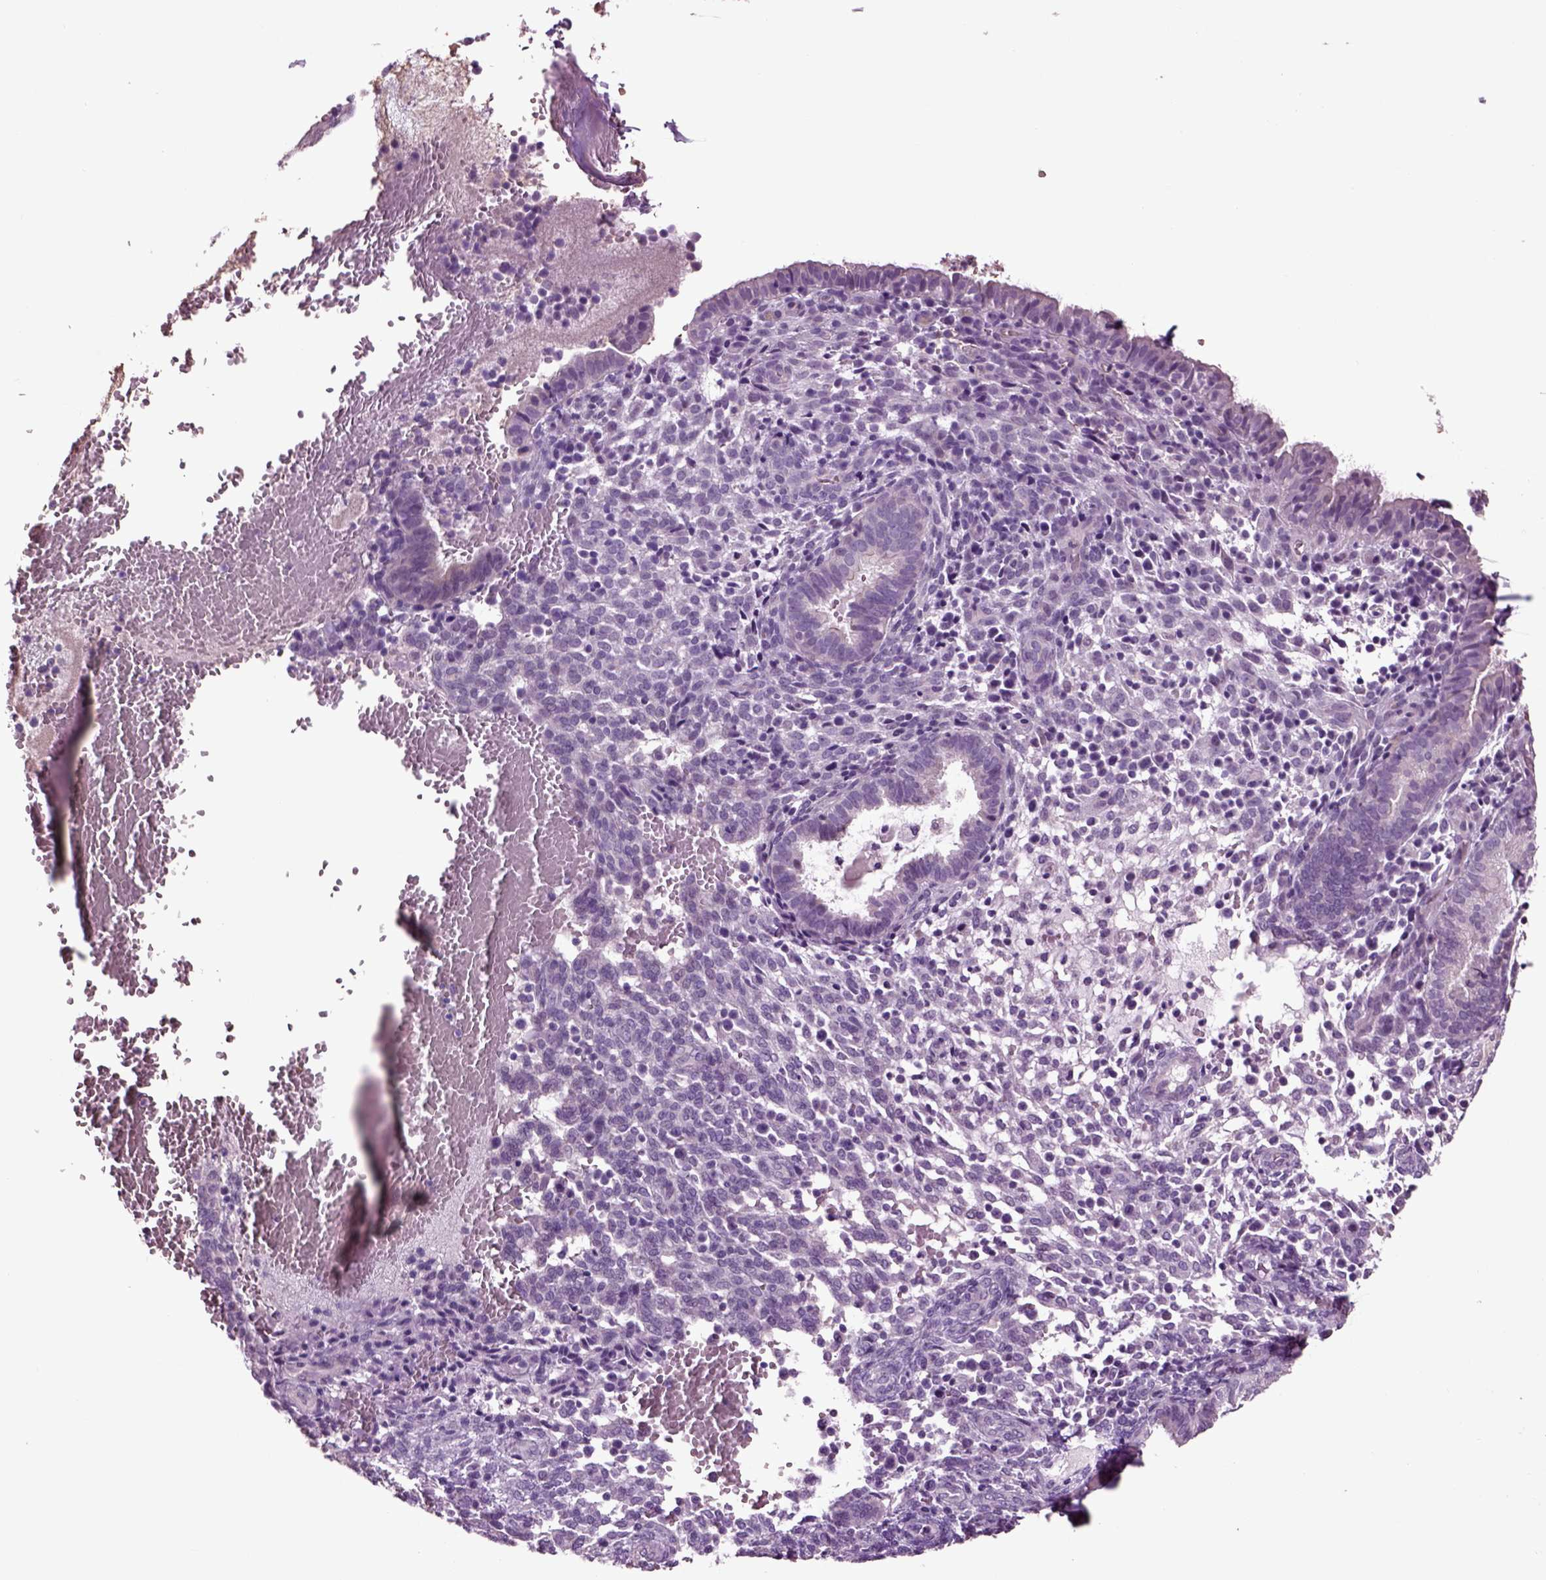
{"staining": {"intensity": "negative", "quantity": "none", "location": "none"}, "tissue": "endometrium", "cell_type": "Cells in endometrial stroma", "image_type": "normal", "snomed": [{"axis": "morphology", "description": "Normal tissue, NOS"}, {"axis": "topography", "description": "Endometrium"}], "caption": "A high-resolution histopathology image shows IHC staining of normal endometrium, which demonstrates no significant expression in cells in endometrial stroma. (DAB IHC with hematoxylin counter stain).", "gene": "CHGB", "patient": {"sex": "female", "age": 42}}